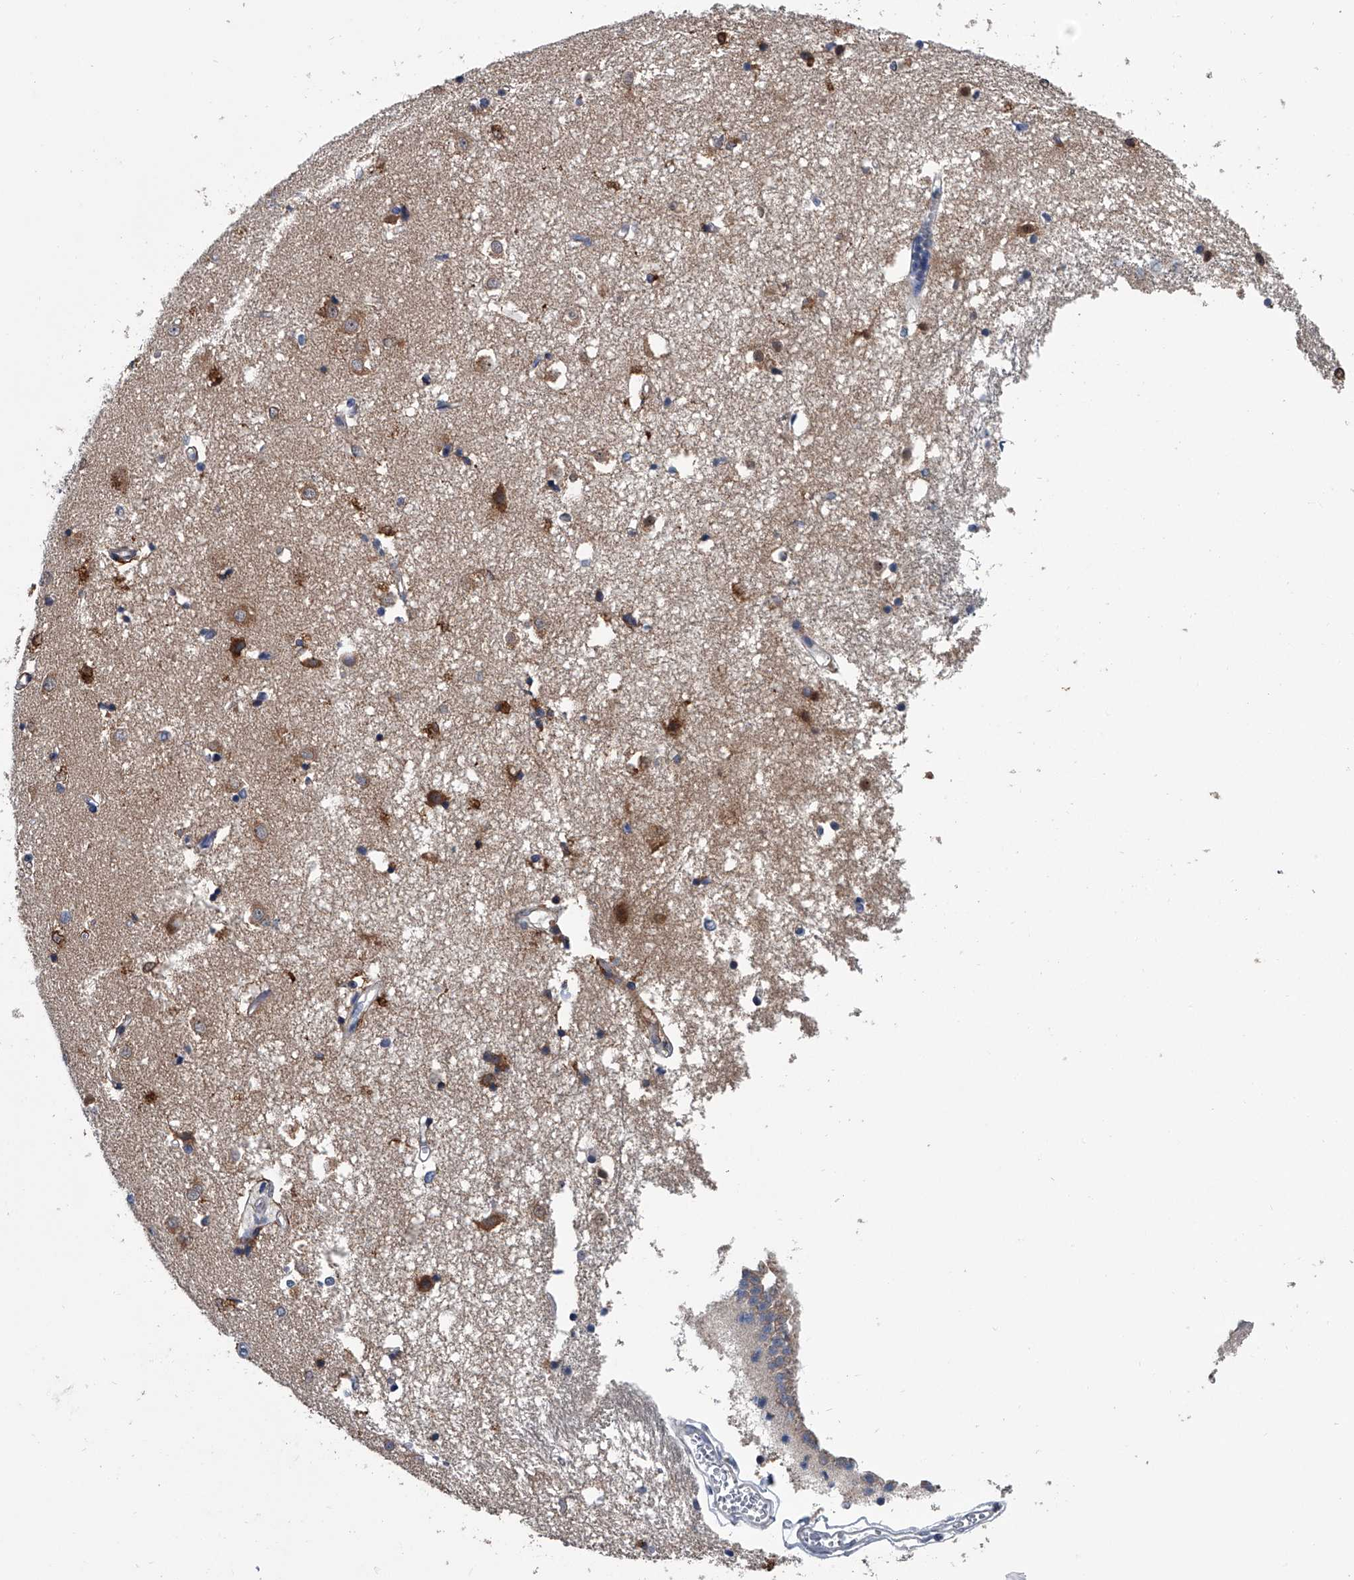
{"staining": {"intensity": "moderate", "quantity": "<25%", "location": "cytoplasmic/membranous"}, "tissue": "caudate", "cell_type": "Glial cells", "image_type": "normal", "snomed": [{"axis": "morphology", "description": "Normal tissue, NOS"}, {"axis": "topography", "description": "Lateral ventricle wall"}], "caption": "Protein expression analysis of benign human caudate reveals moderate cytoplasmic/membranous positivity in about <25% of glial cells. (DAB IHC, brown staining for protein, blue staining for nuclei).", "gene": "PPP2R5D", "patient": {"sex": "male", "age": 45}}